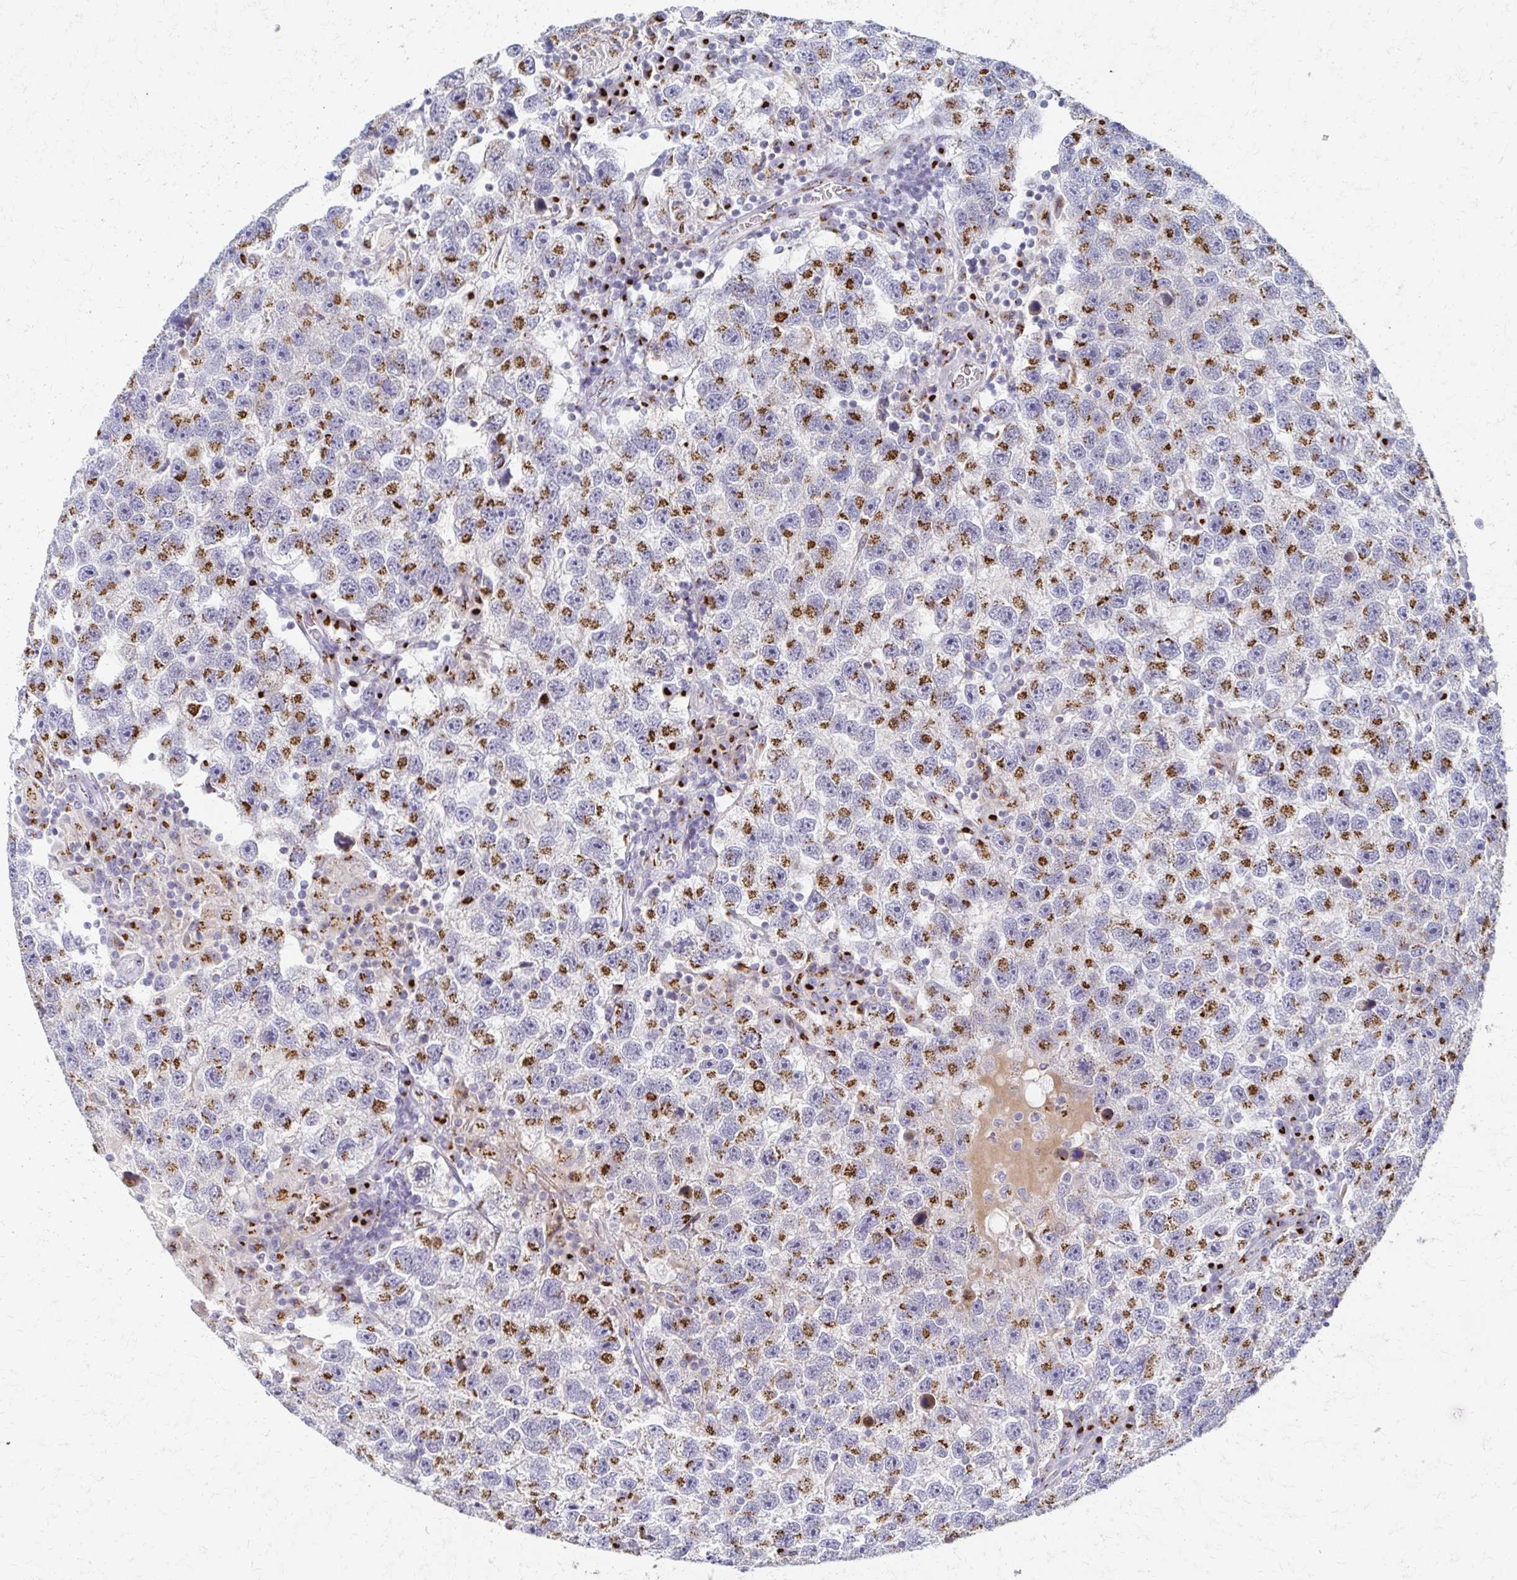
{"staining": {"intensity": "moderate", "quantity": "25%-75%", "location": "cytoplasmic/membranous"}, "tissue": "testis cancer", "cell_type": "Tumor cells", "image_type": "cancer", "snomed": [{"axis": "morphology", "description": "Seminoma, NOS"}, {"axis": "topography", "description": "Testis"}], "caption": "An immunohistochemistry histopathology image of tumor tissue is shown. Protein staining in brown shows moderate cytoplasmic/membranous positivity in testis cancer within tumor cells. The staining is performed using DAB (3,3'-diaminobenzidine) brown chromogen to label protein expression. The nuclei are counter-stained blue using hematoxylin.", "gene": "TM9SF1", "patient": {"sex": "male", "age": 26}}